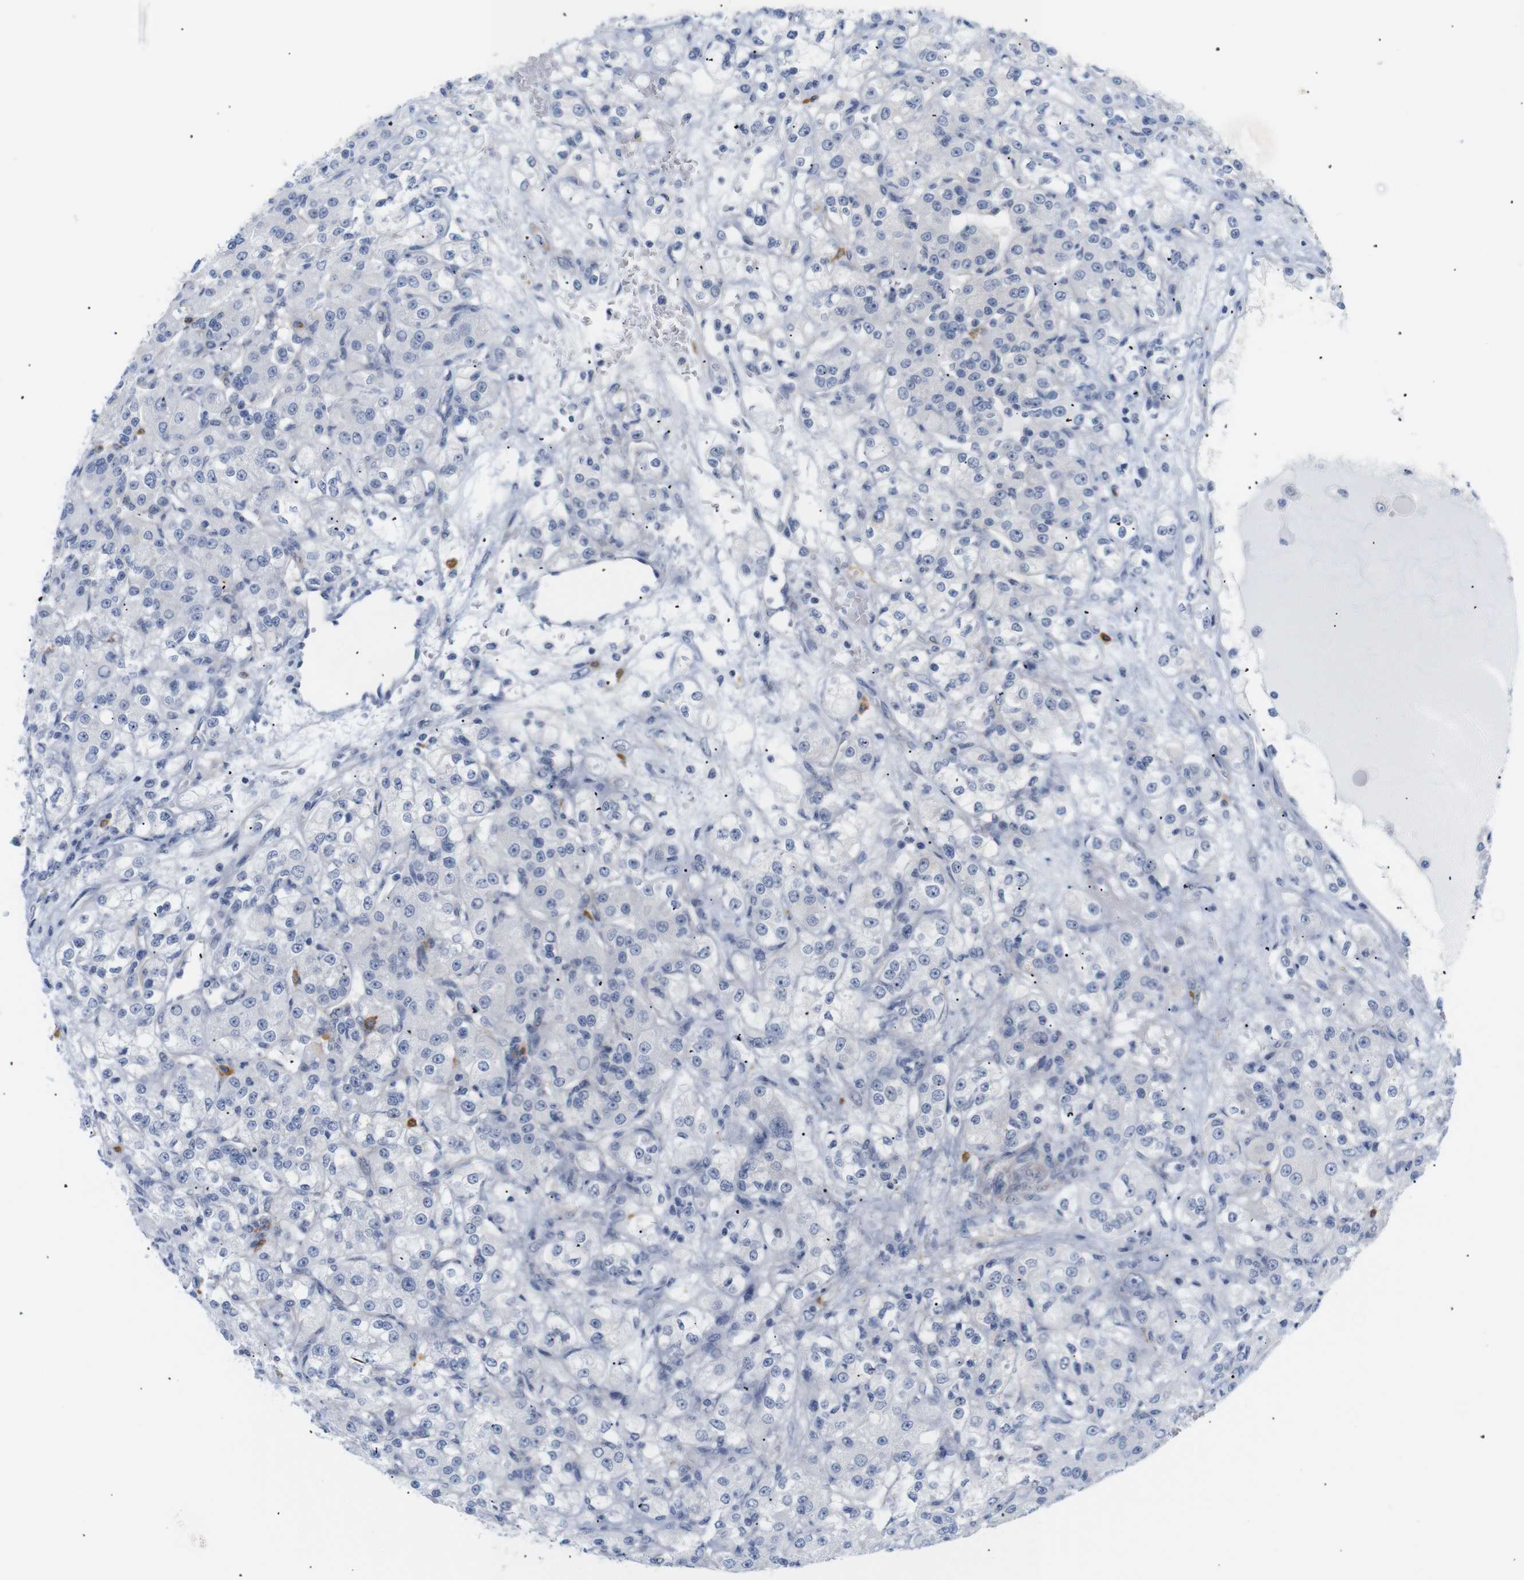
{"staining": {"intensity": "negative", "quantity": "none", "location": "none"}, "tissue": "renal cancer", "cell_type": "Tumor cells", "image_type": "cancer", "snomed": [{"axis": "morphology", "description": "Normal tissue, NOS"}, {"axis": "morphology", "description": "Adenocarcinoma, NOS"}, {"axis": "topography", "description": "Kidney"}], "caption": "Histopathology image shows no protein staining in tumor cells of adenocarcinoma (renal) tissue.", "gene": "STMN3", "patient": {"sex": "male", "age": 61}}